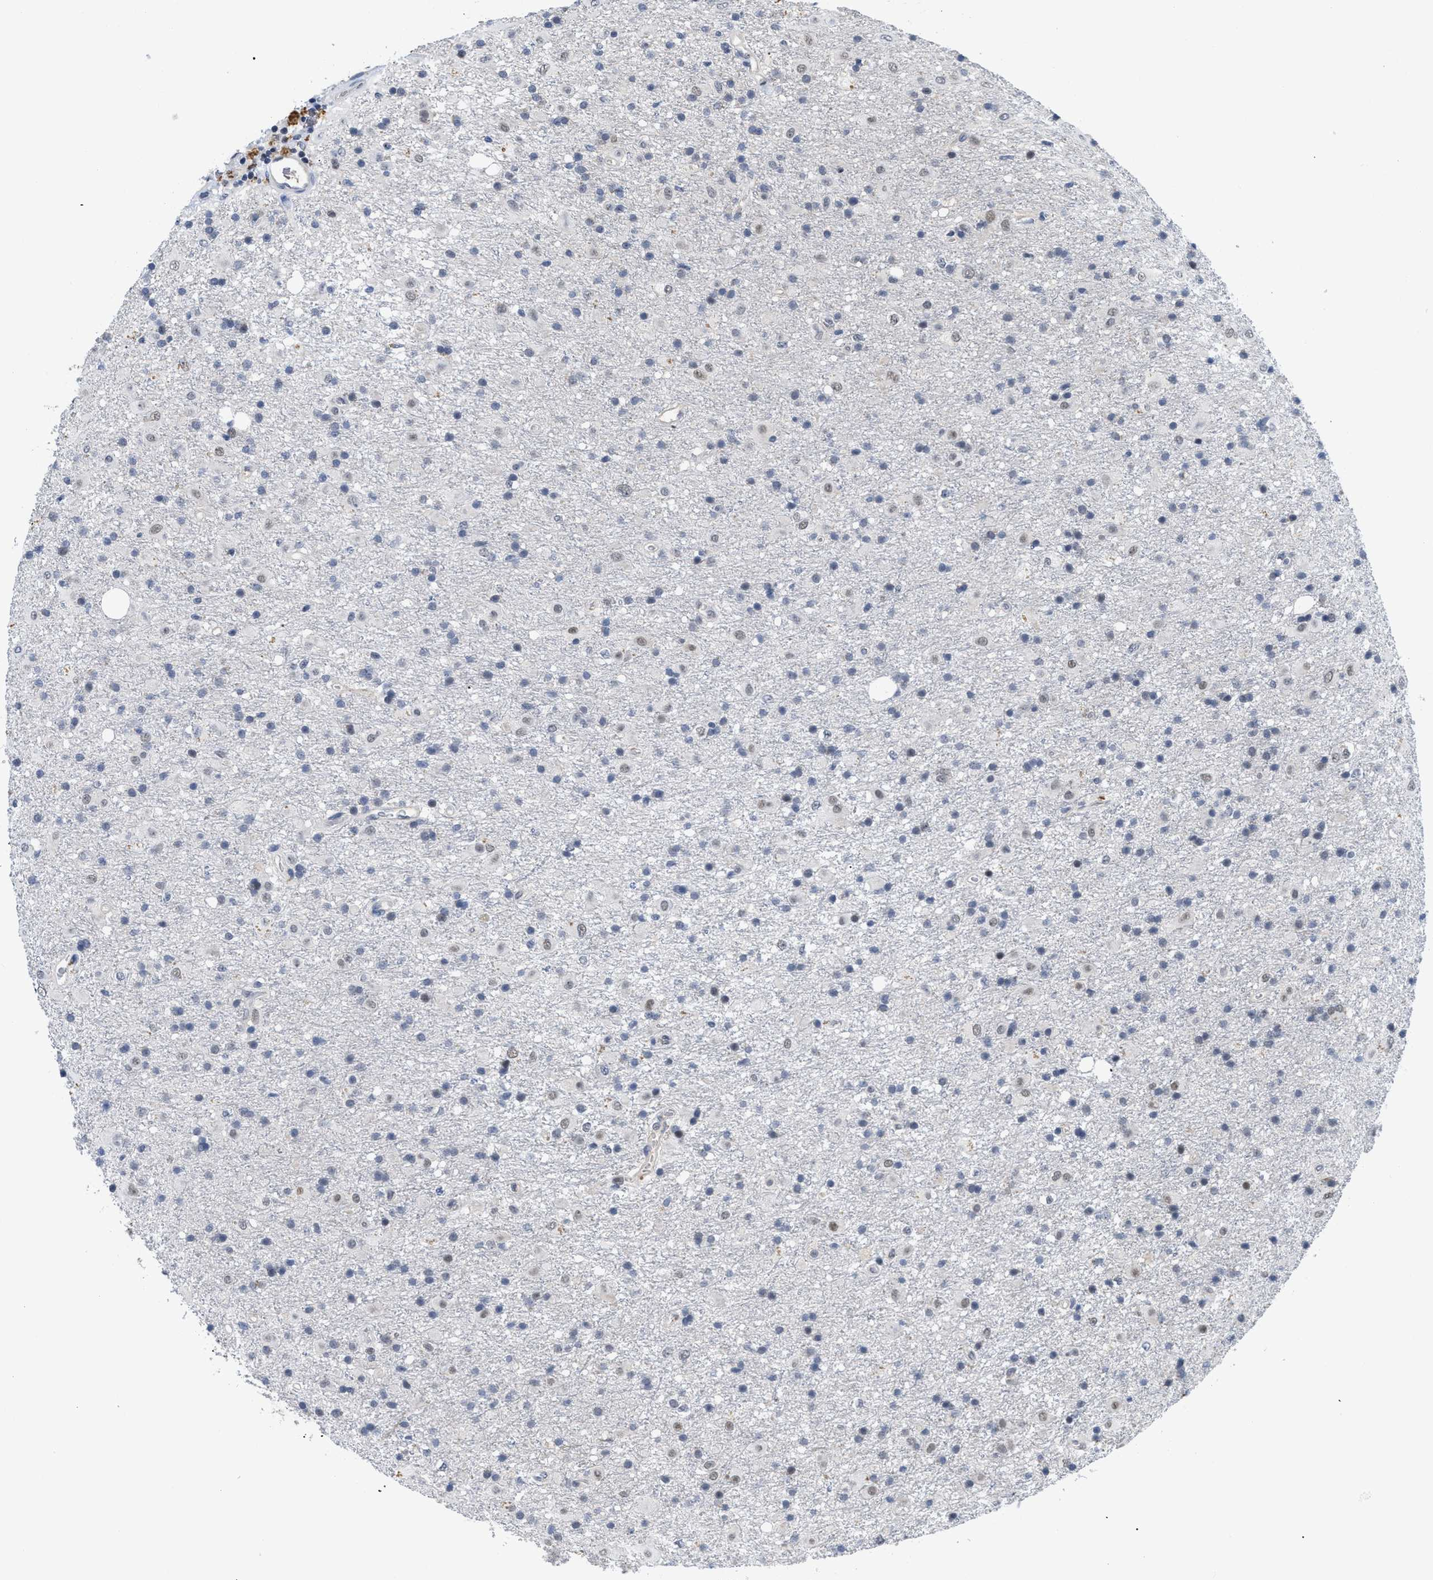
{"staining": {"intensity": "weak", "quantity": "<25%", "location": "nuclear"}, "tissue": "glioma", "cell_type": "Tumor cells", "image_type": "cancer", "snomed": [{"axis": "morphology", "description": "Glioma, malignant, Low grade"}, {"axis": "topography", "description": "Brain"}], "caption": "Glioma was stained to show a protein in brown. There is no significant expression in tumor cells.", "gene": "SLC29A2", "patient": {"sex": "male", "age": 65}}